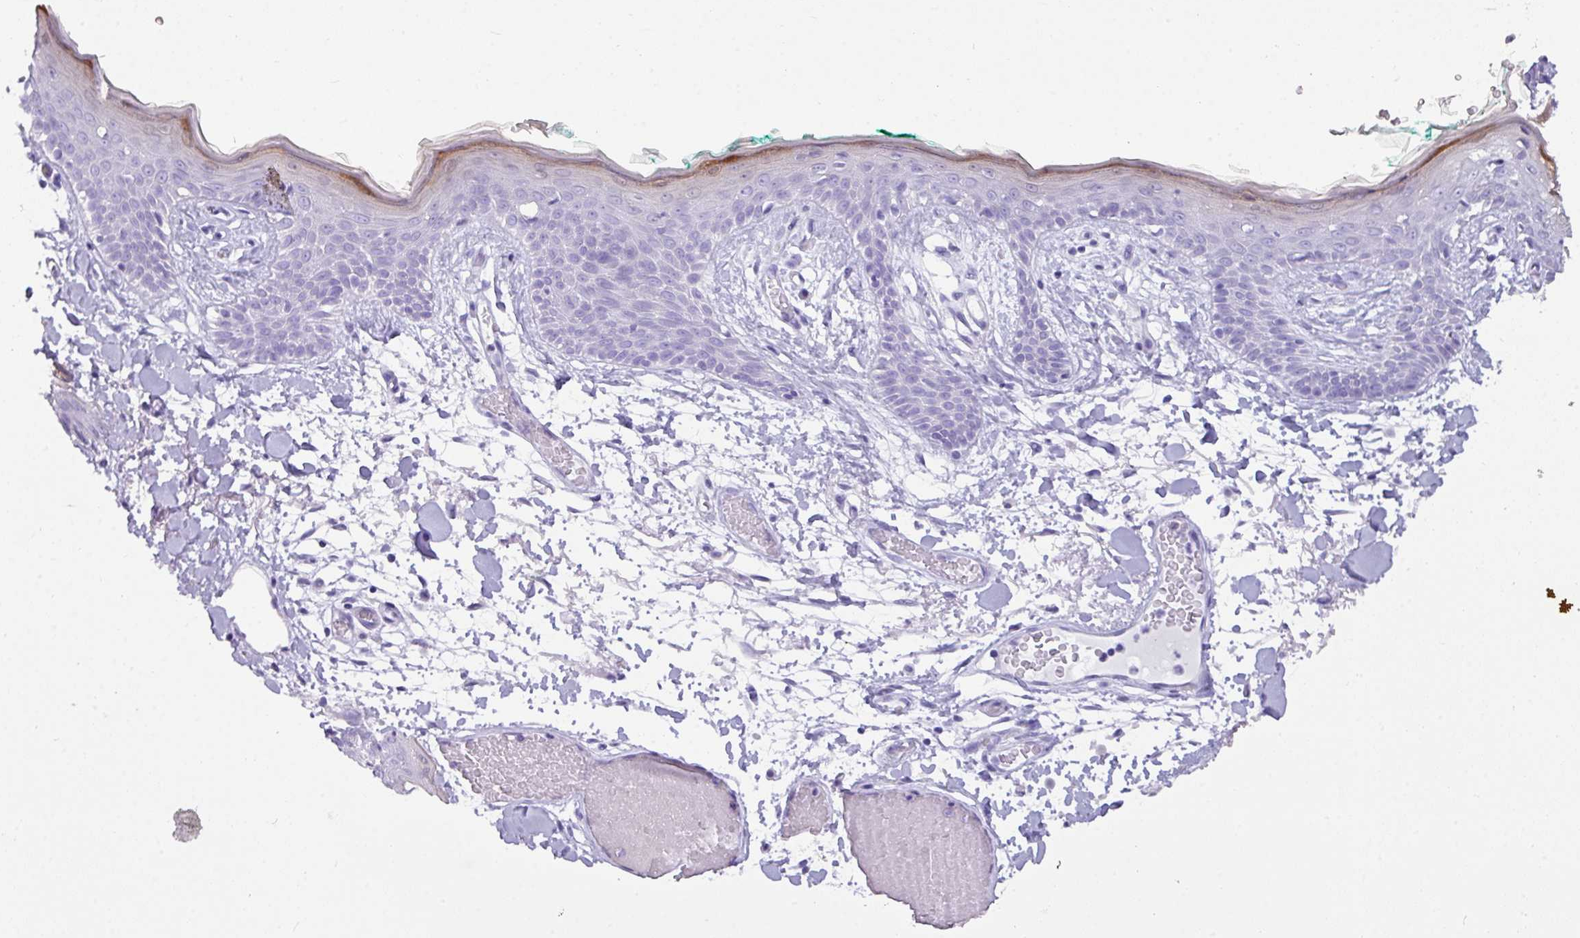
{"staining": {"intensity": "negative", "quantity": "none", "location": "none"}, "tissue": "skin", "cell_type": "Fibroblasts", "image_type": "normal", "snomed": [{"axis": "morphology", "description": "Normal tissue, NOS"}, {"axis": "topography", "description": "Skin"}], "caption": "Micrograph shows no significant protein staining in fibroblasts of normal skin. The staining is performed using DAB brown chromogen with nuclei counter-stained in using hematoxylin.", "gene": "NCCRP1", "patient": {"sex": "male", "age": 79}}